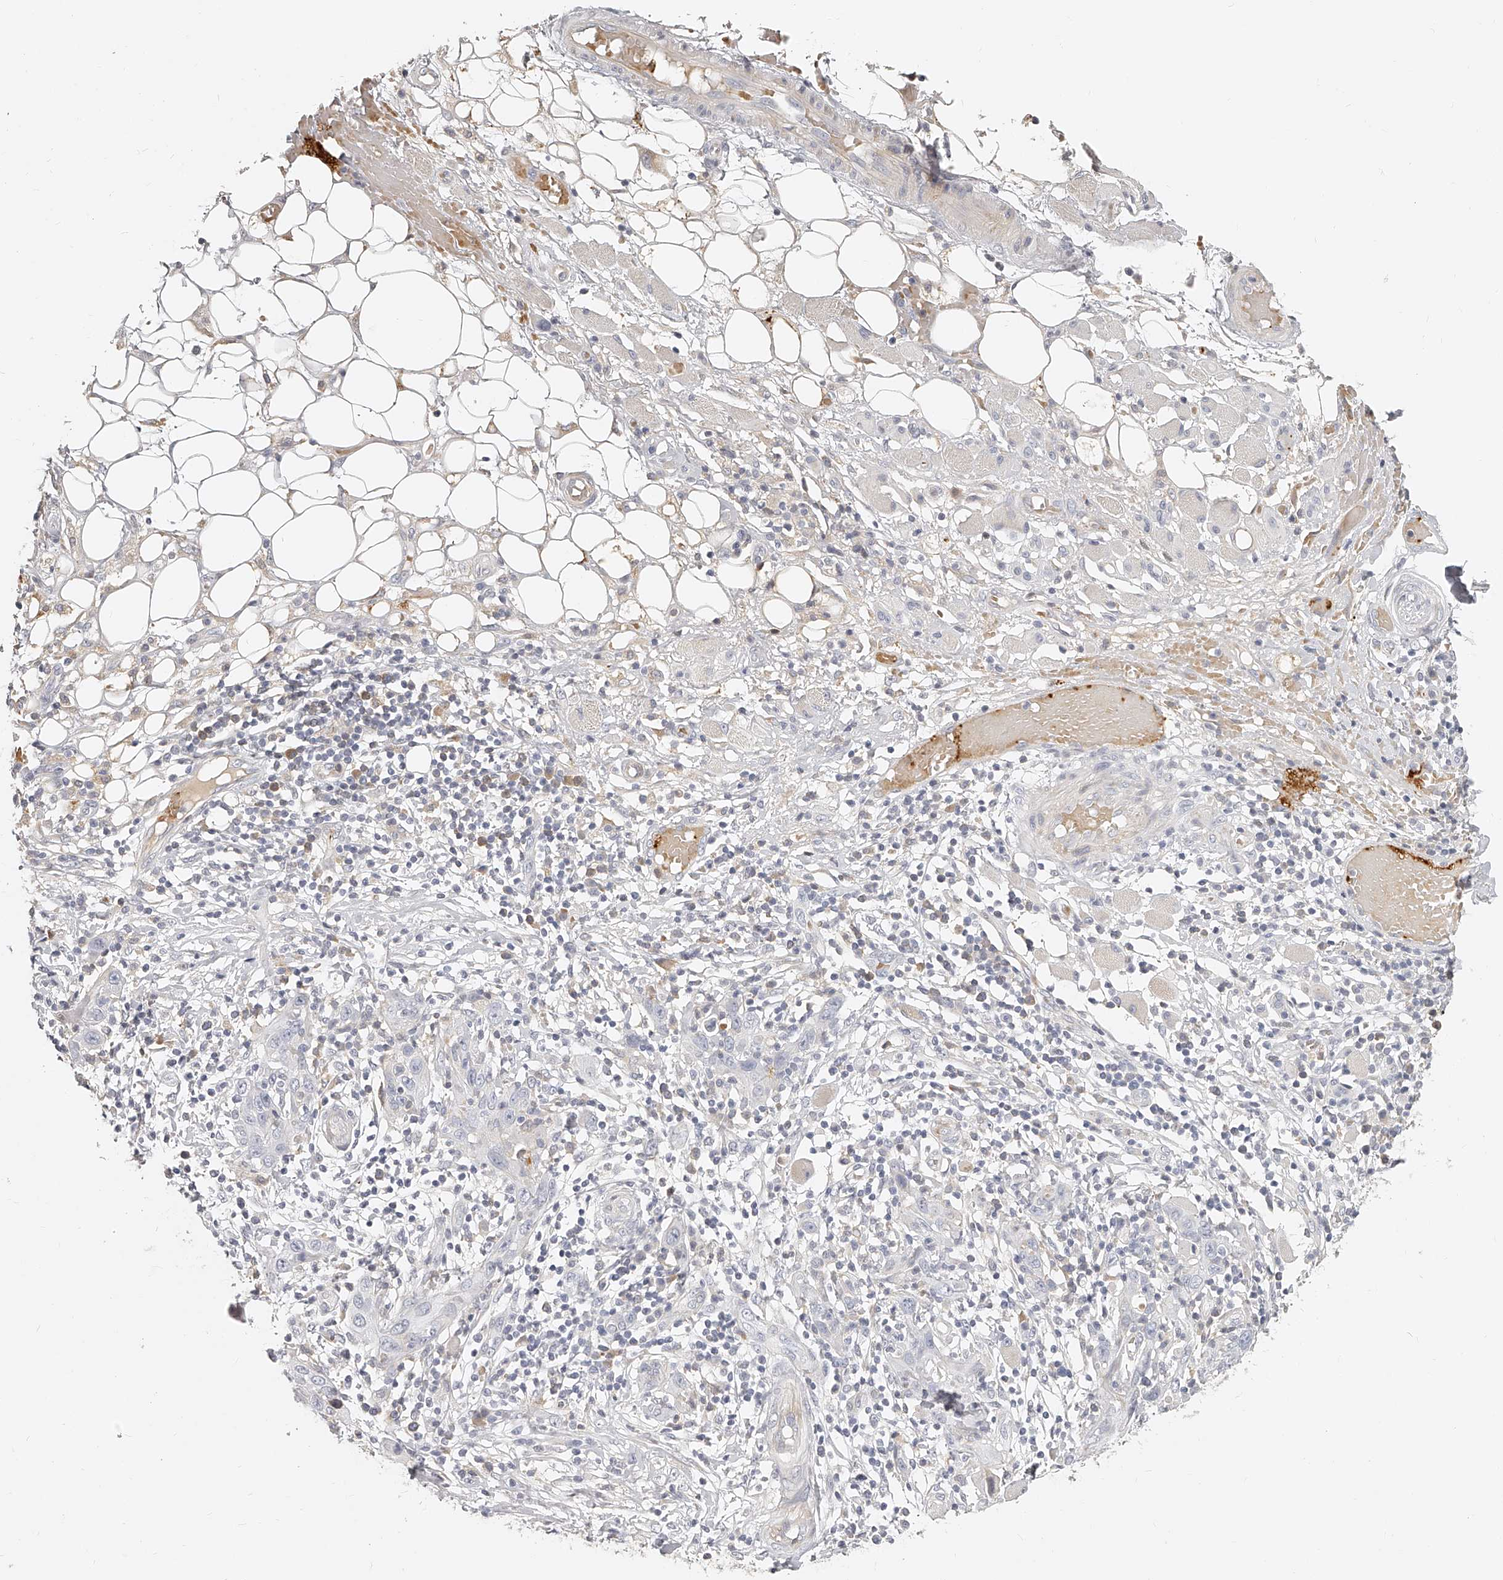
{"staining": {"intensity": "negative", "quantity": "none", "location": "none"}, "tissue": "skin cancer", "cell_type": "Tumor cells", "image_type": "cancer", "snomed": [{"axis": "morphology", "description": "Squamous cell carcinoma, NOS"}, {"axis": "topography", "description": "Skin"}], "caption": "This histopathology image is of skin squamous cell carcinoma stained with immunohistochemistry to label a protein in brown with the nuclei are counter-stained blue. There is no expression in tumor cells. (Stains: DAB immunohistochemistry with hematoxylin counter stain, Microscopy: brightfield microscopy at high magnification).", "gene": "ITGB3", "patient": {"sex": "female", "age": 88}}